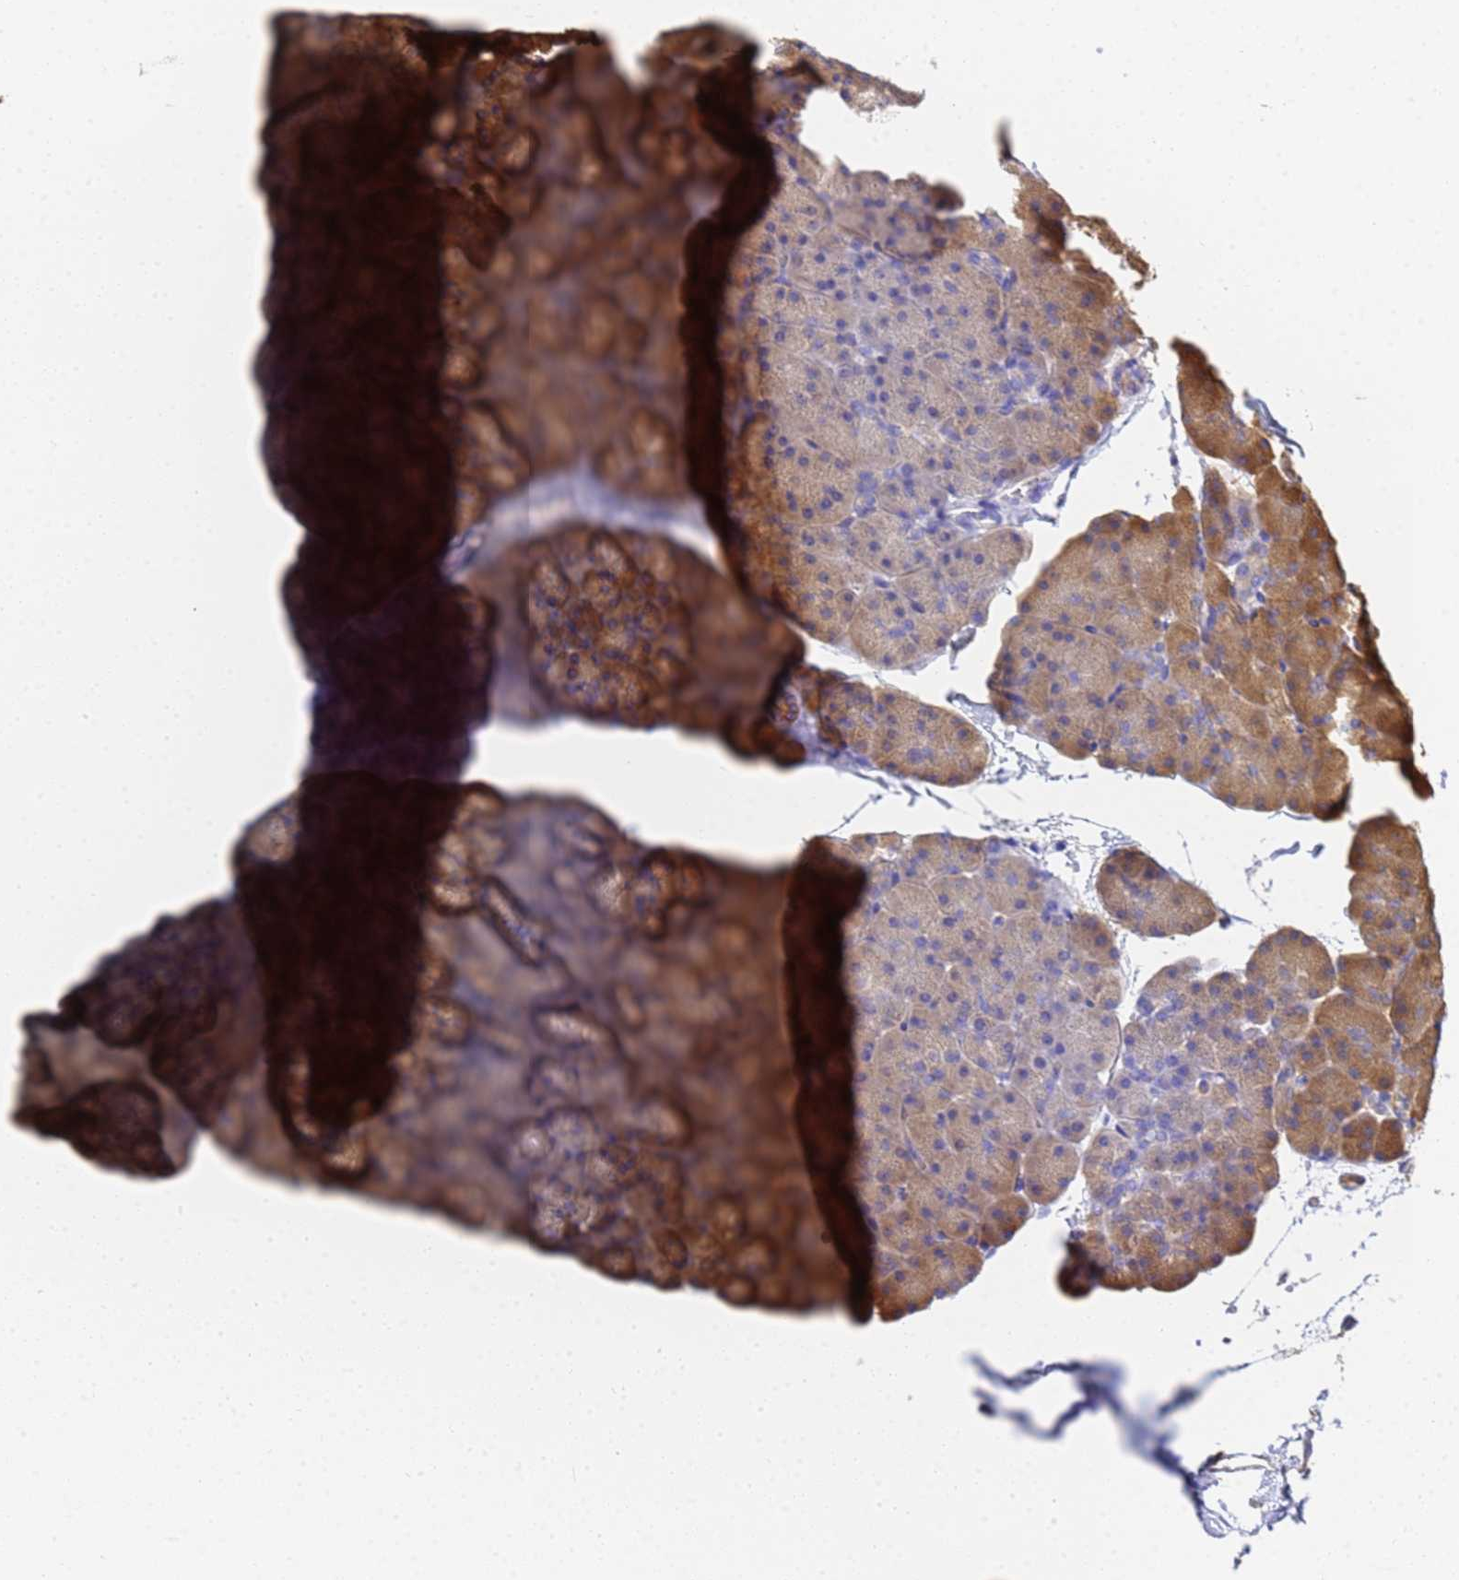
{"staining": {"intensity": "moderate", "quantity": ">75%", "location": "cytoplasmic/membranous"}, "tissue": "pancreas", "cell_type": "Exocrine glandular cells", "image_type": "normal", "snomed": [{"axis": "morphology", "description": "Normal tissue, NOS"}, {"axis": "topography", "description": "Pancreas"}], "caption": "IHC of benign pancreas reveals medium levels of moderate cytoplasmic/membranous expression in approximately >75% of exocrine glandular cells. (IHC, brightfield microscopy, high magnification).", "gene": "NME1", "patient": {"sex": "male", "age": 36}}